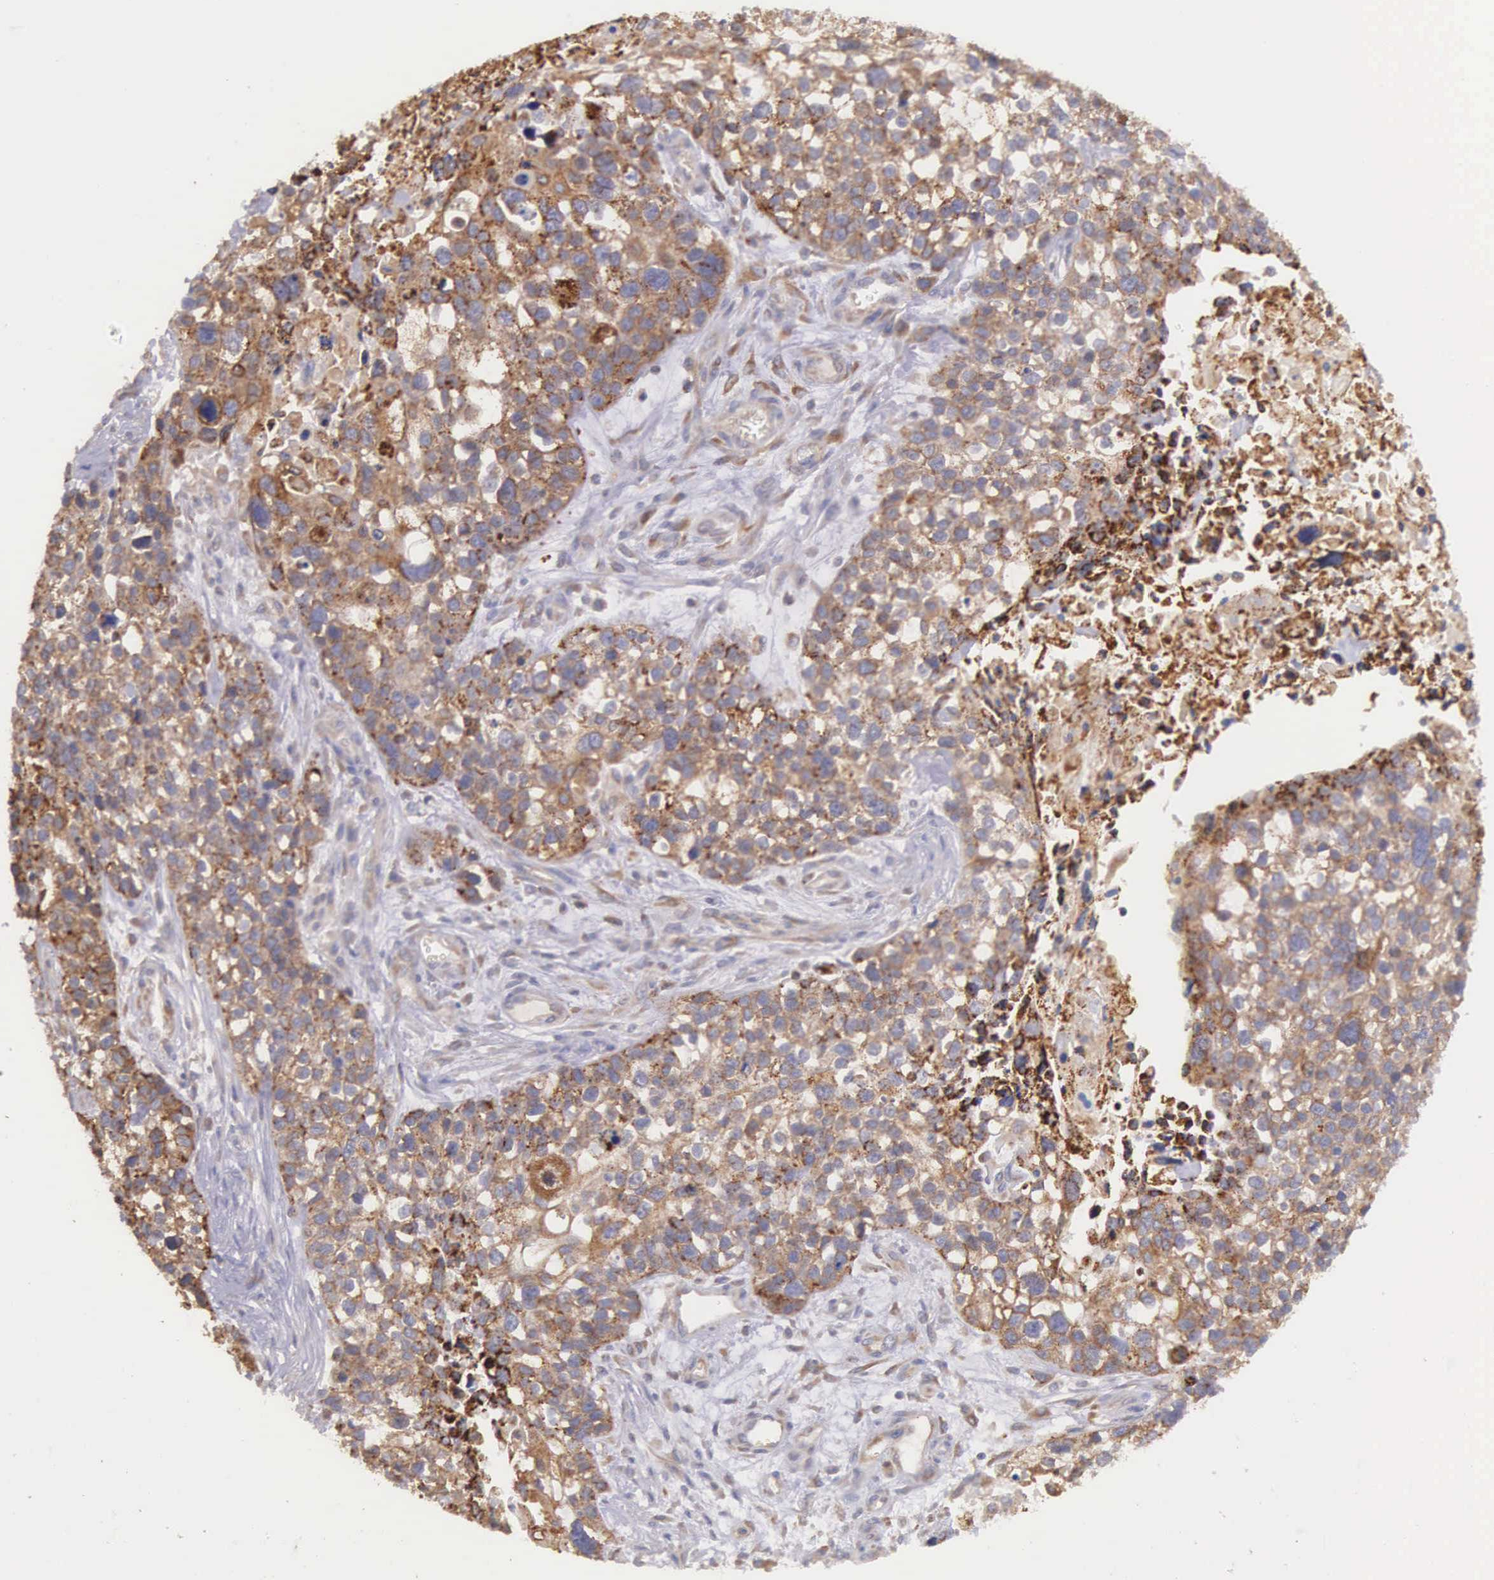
{"staining": {"intensity": "strong", "quantity": ">75%", "location": "cytoplasmic/membranous"}, "tissue": "lung cancer", "cell_type": "Tumor cells", "image_type": "cancer", "snomed": [{"axis": "morphology", "description": "Squamous cell carcinoma, NOS"}, {"axis": "topography", "description": "Lymph node"}, {"axis": "topography", "description": "Lung"}], "caption": "Protein expression by immunohistochemistry (IHC) shows strong cytoplasmic/membranous staining in about >75% of tumor cells in squamous cell carcinoma (lung).", "gene": "NSDHL", "patient": {"sex": "male", "age": 74}}